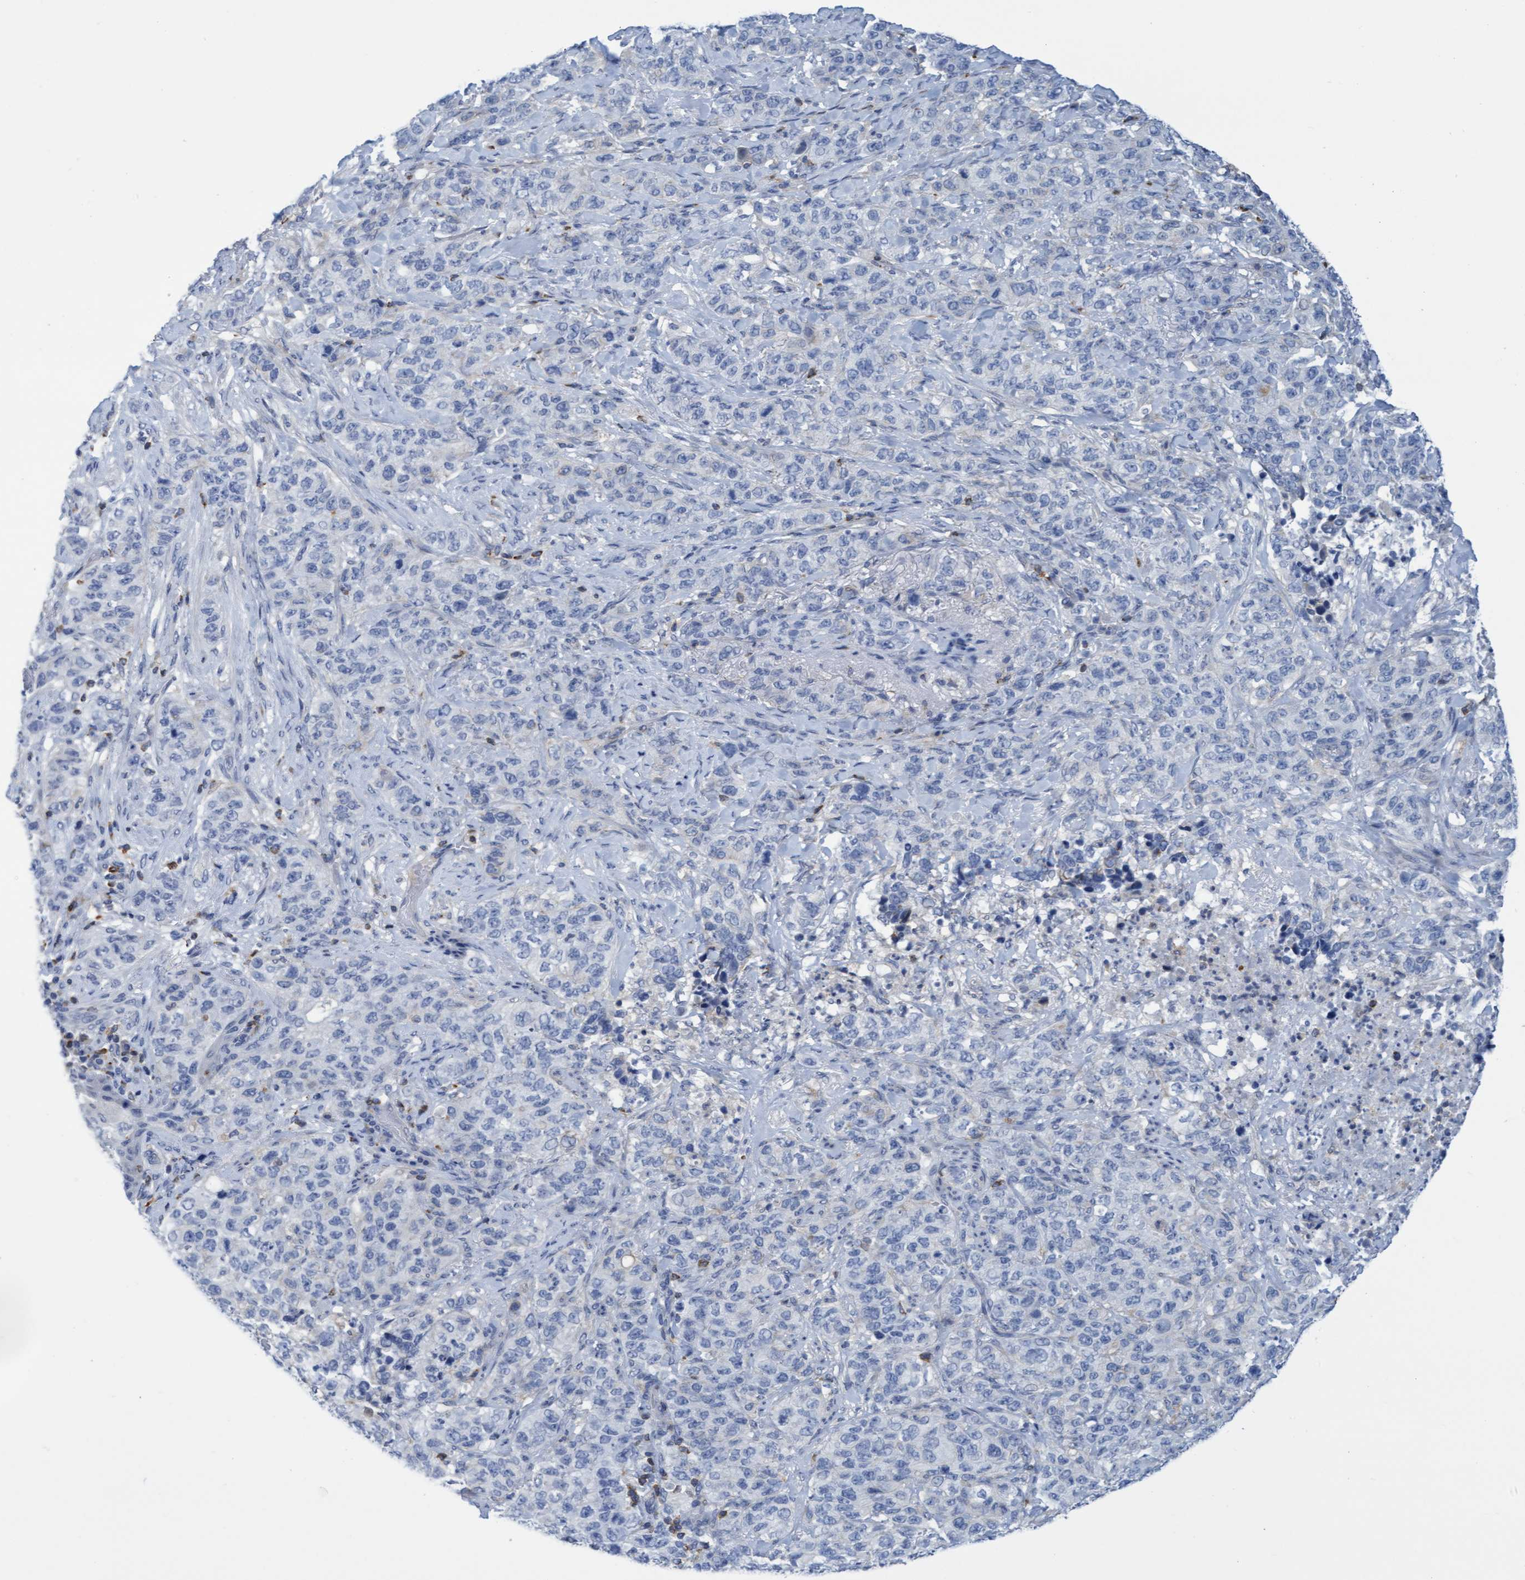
{"staining": {"intensity": "negative", "quantity": "none", "location": "none"}, "tissue": "stomach cancer", "cell_type": "Tumor cells", "image_type": "cancer", "snomed": [{"axis": "morphology", "description": "Adenocarcinoma, NOS"}, {"axis": "topography", "description": "Stomach"}], "caption": "Protein analysis of adenocarcinoma (stomach) exhibits no significant expression in tumor cells.", "gene": "FNBP1", "patient": {"sex": "male", "age": 48}}